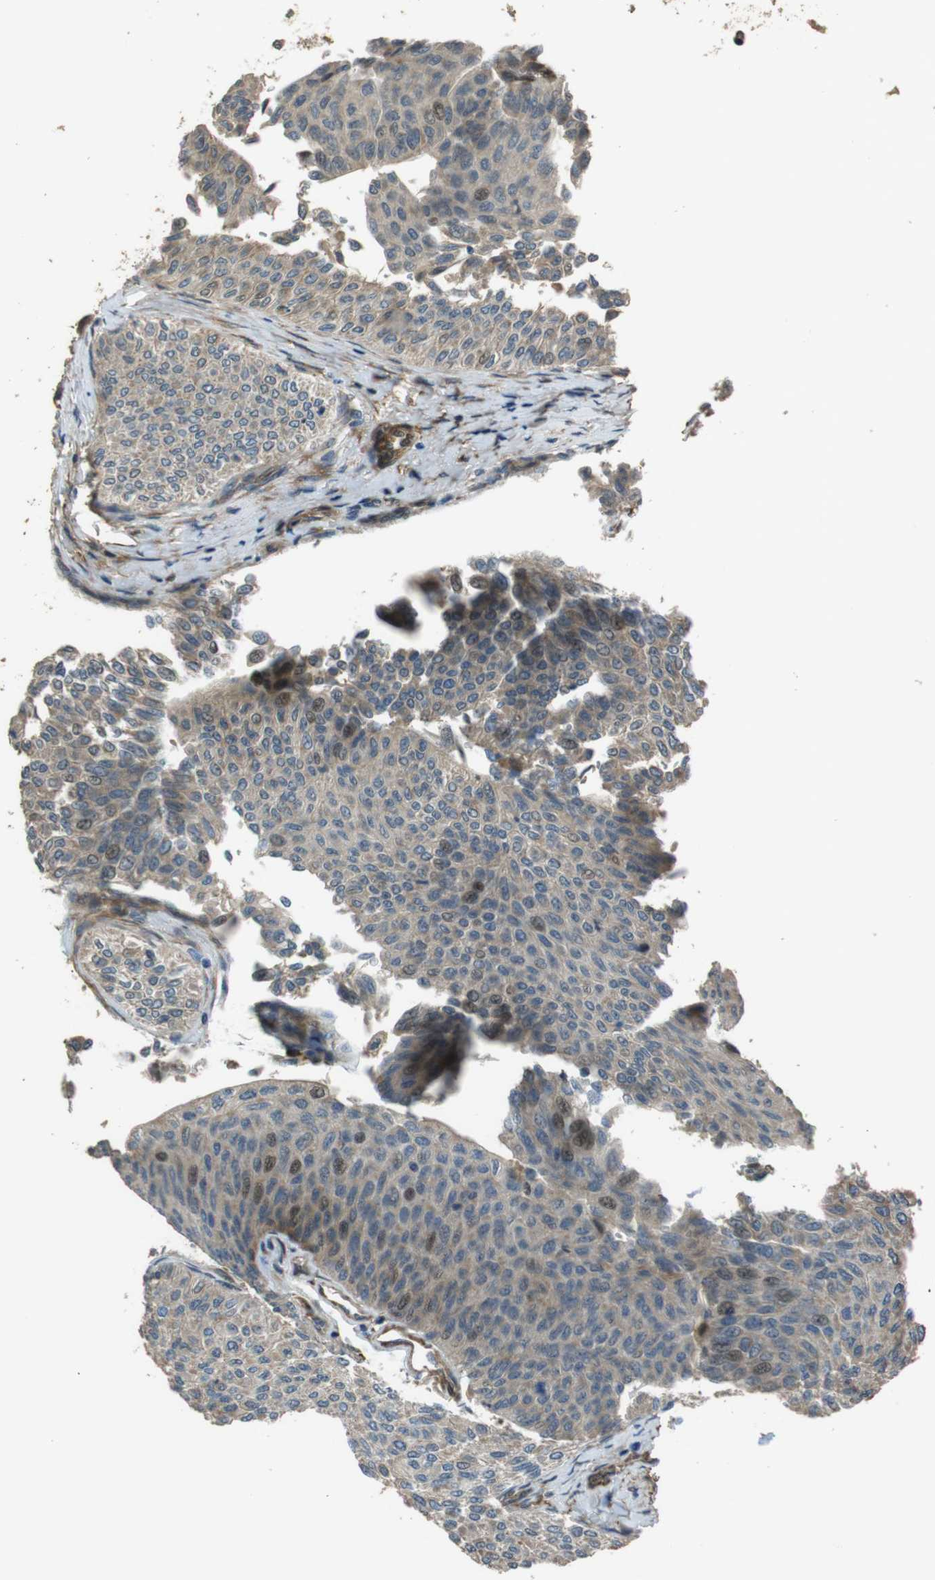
{"staining": {"intensity": "weak", "quantity": "25%-75%", "location": "cytoplasmic/membranous"}, "tissue": "urothelial cancer", "cell_type": "Tumor cells", "image_type": "cancer", "snomed": [{"axis": "morphology", "description": "Urothelial carcinoma, Low grade"}, {"axis": "topography", "description": "Urinary bladder"}], "caption": "A brown stain highlights weak cytoplasmic/membranous staining of a protein in human urothelial carcinoma (low-grade) tumor cells. (DAB IHC with brightfield microscopy, high magnification).", "gene": "MSRB3", "patient": {"sex": "male", "age": 78}}